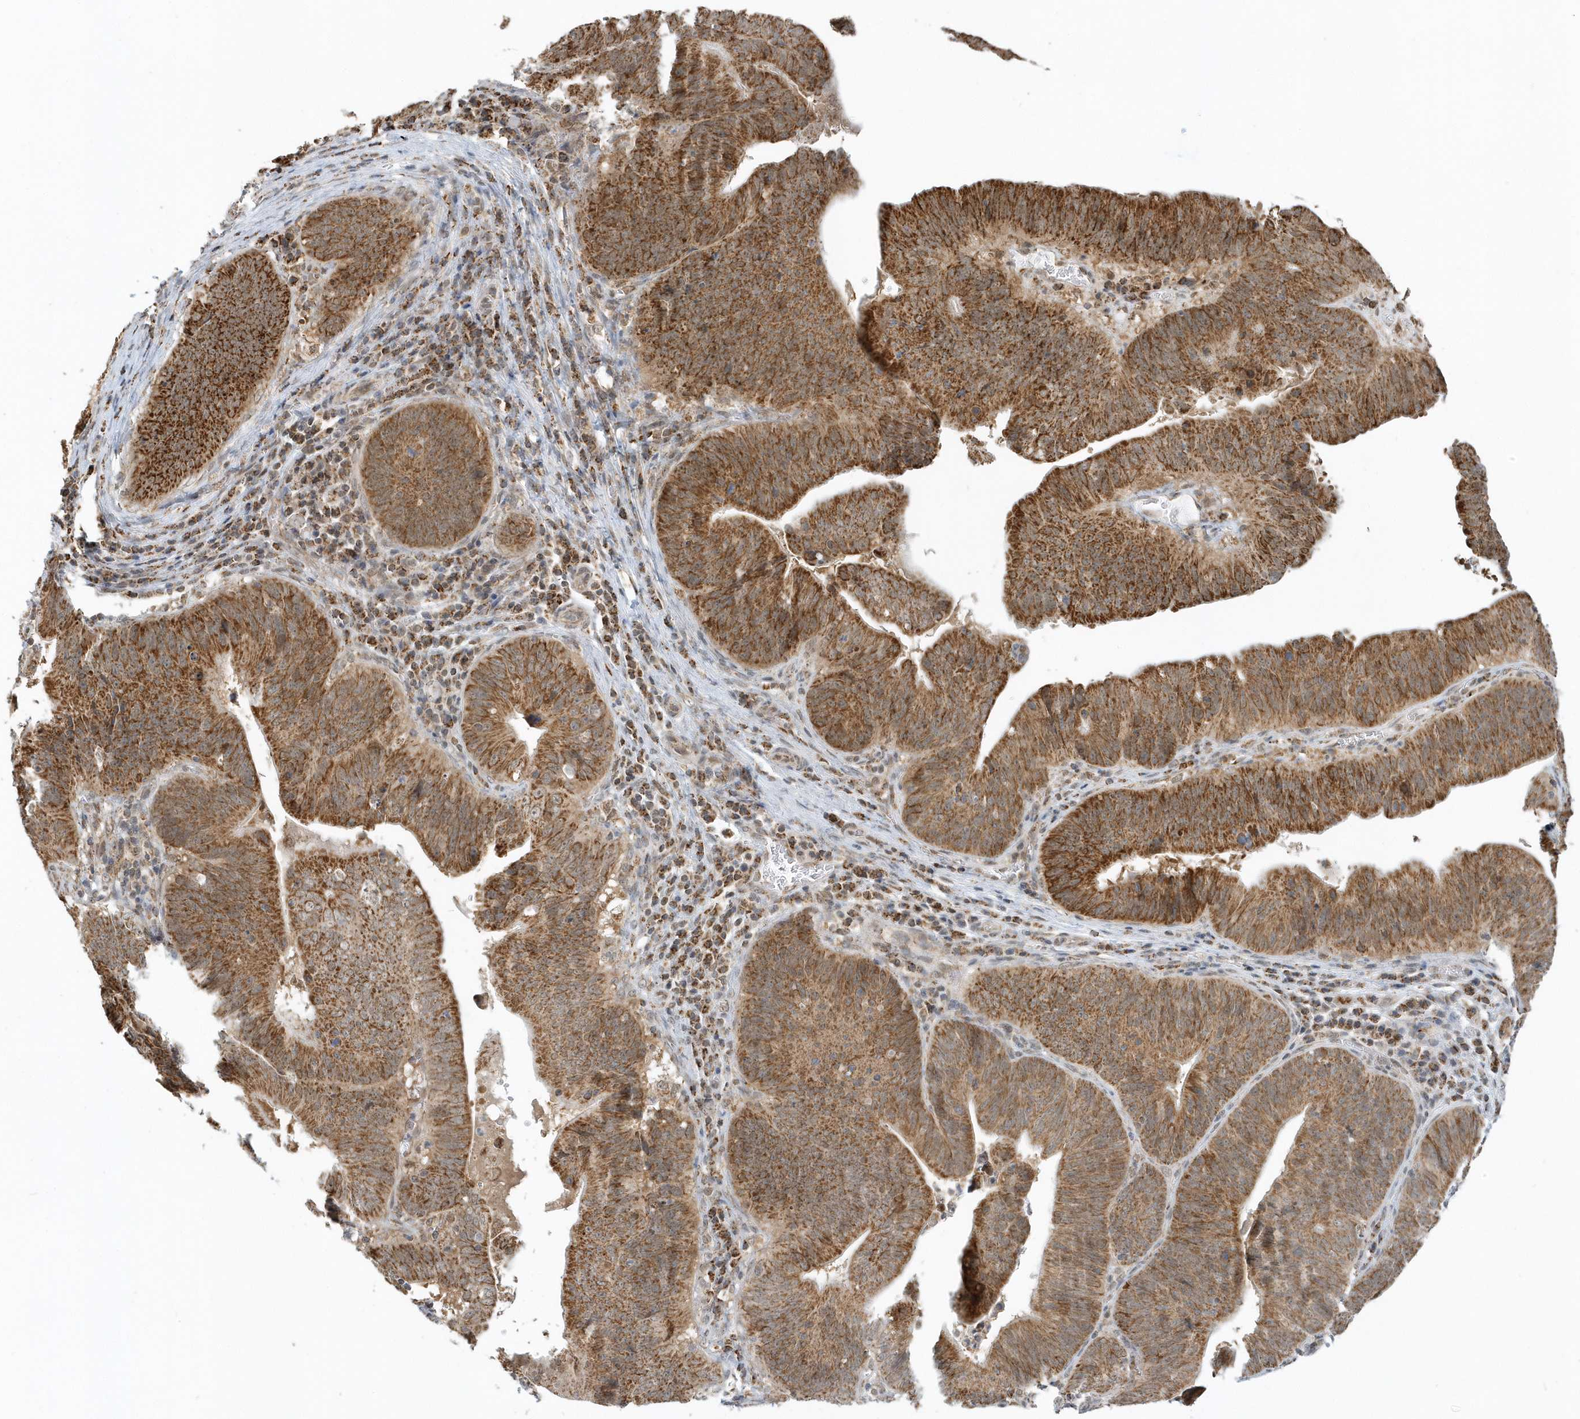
{"staining": {"intensity": "strong", "quantity": ">75%", "location": "cytoplasmic/membranous"}, "tissue": "pancreatic cancer", "cell_type": "Tumor cells", "image_type": "cancer", "snomed": [{"axis": "morphology", "description": "Adenocarcinoma, NOS"}, {"axis": "topography", "description": "Pancreas"}], "caption": "Pancreatic cancer stained with a brown dye exhibits strong cytoplasmic/membranous positive positivity in about >75% of tumor cells.", "gene": "PSMD6", "patient": {"sex": "male", "age": 63}}